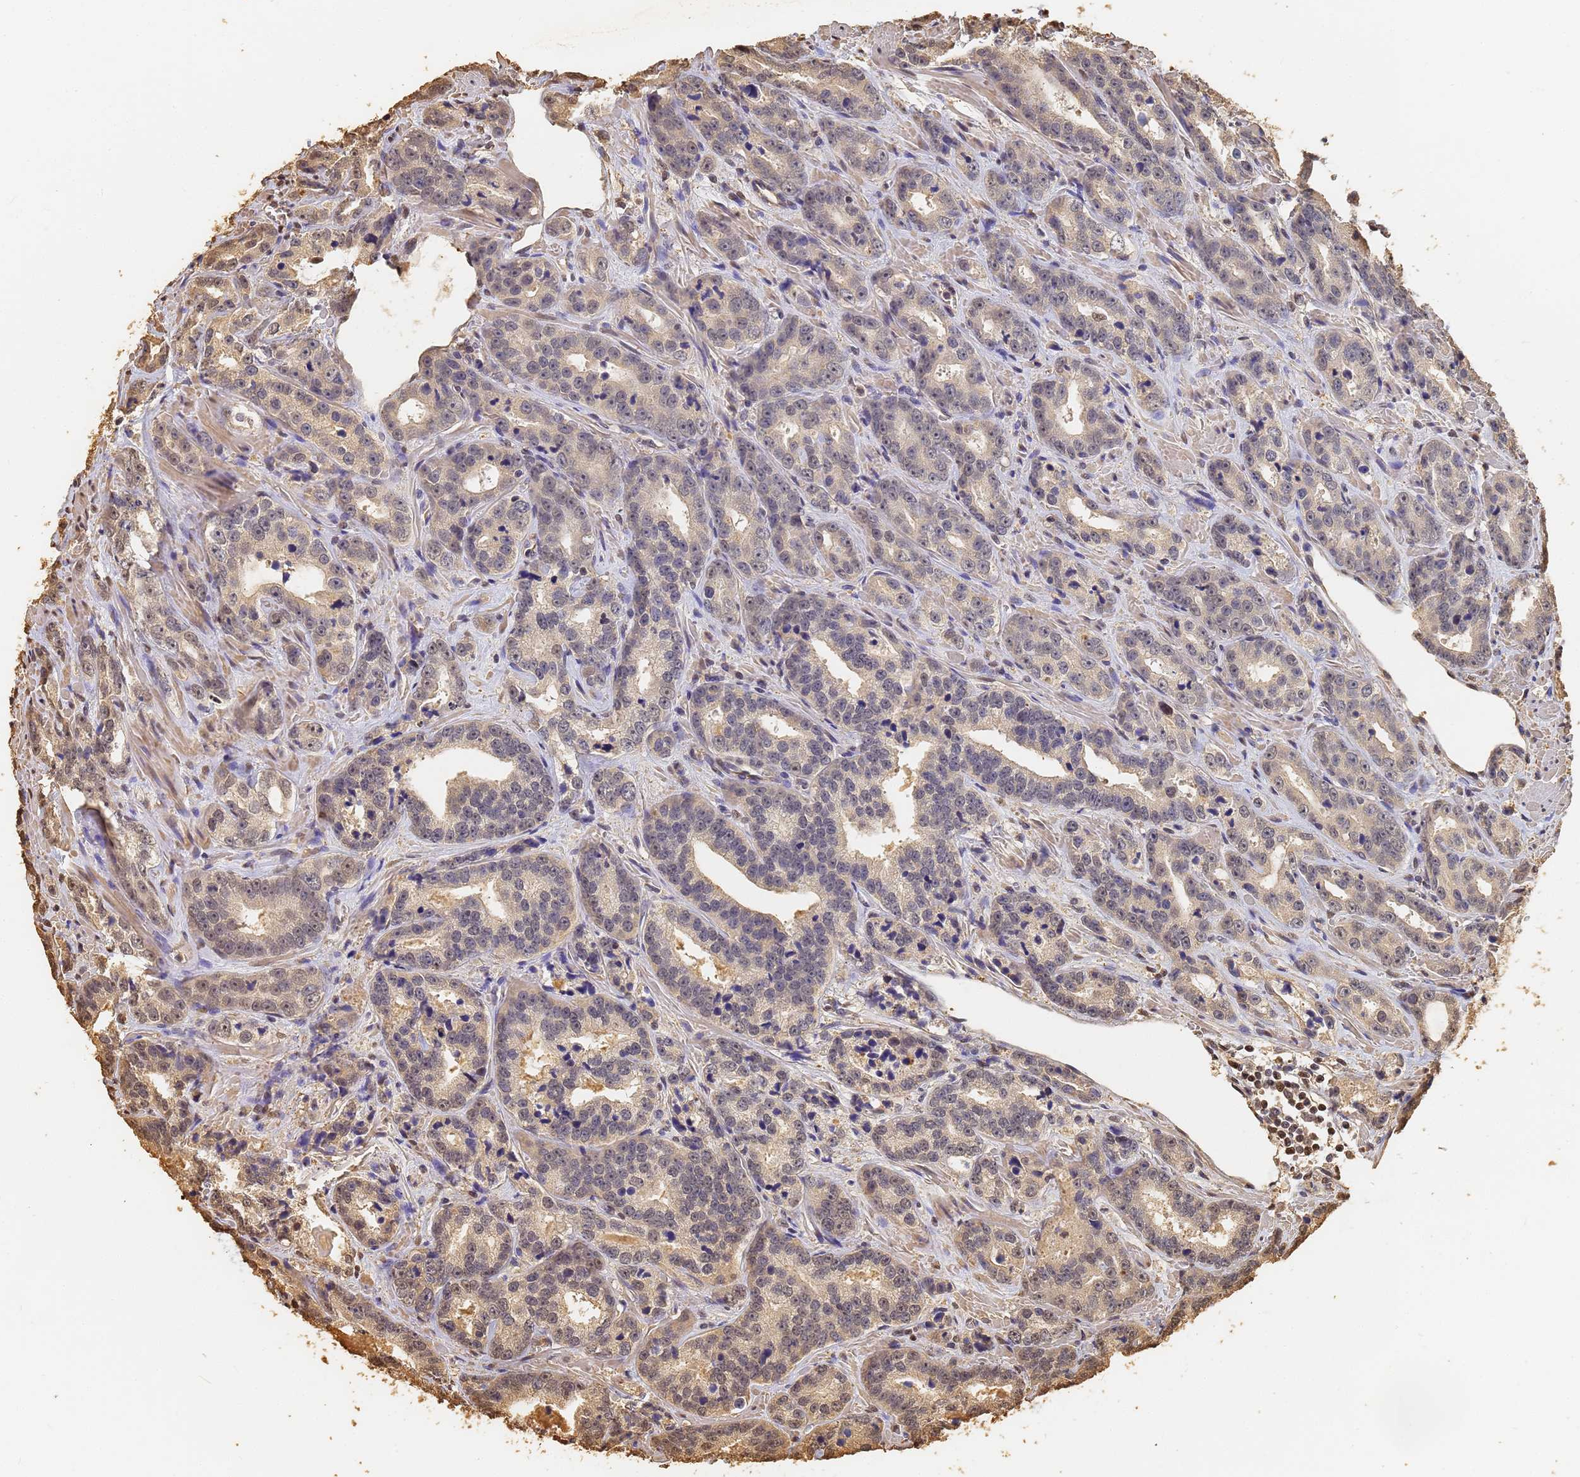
{"staining": {"intensity": "weak", "quantity": "<25%", "location": "nuclear"}, "tissue": "prostate cancer", "cell_type": "Tumor cells", "image_type": "cancer", "snomed": [{"axis": "morphology", "description": "Adenocarcinoma, High grade"}, {"axis": "topography", "description": "Prostate"}], "caption": "High power microscopy image of an immunohistochemistry micrograph of high-grade adenocarcinoma (prostate), revealing no significant expression in tumor cells.", "gene": "JAK2", "patient": {"sex": "male", "age": 62}}